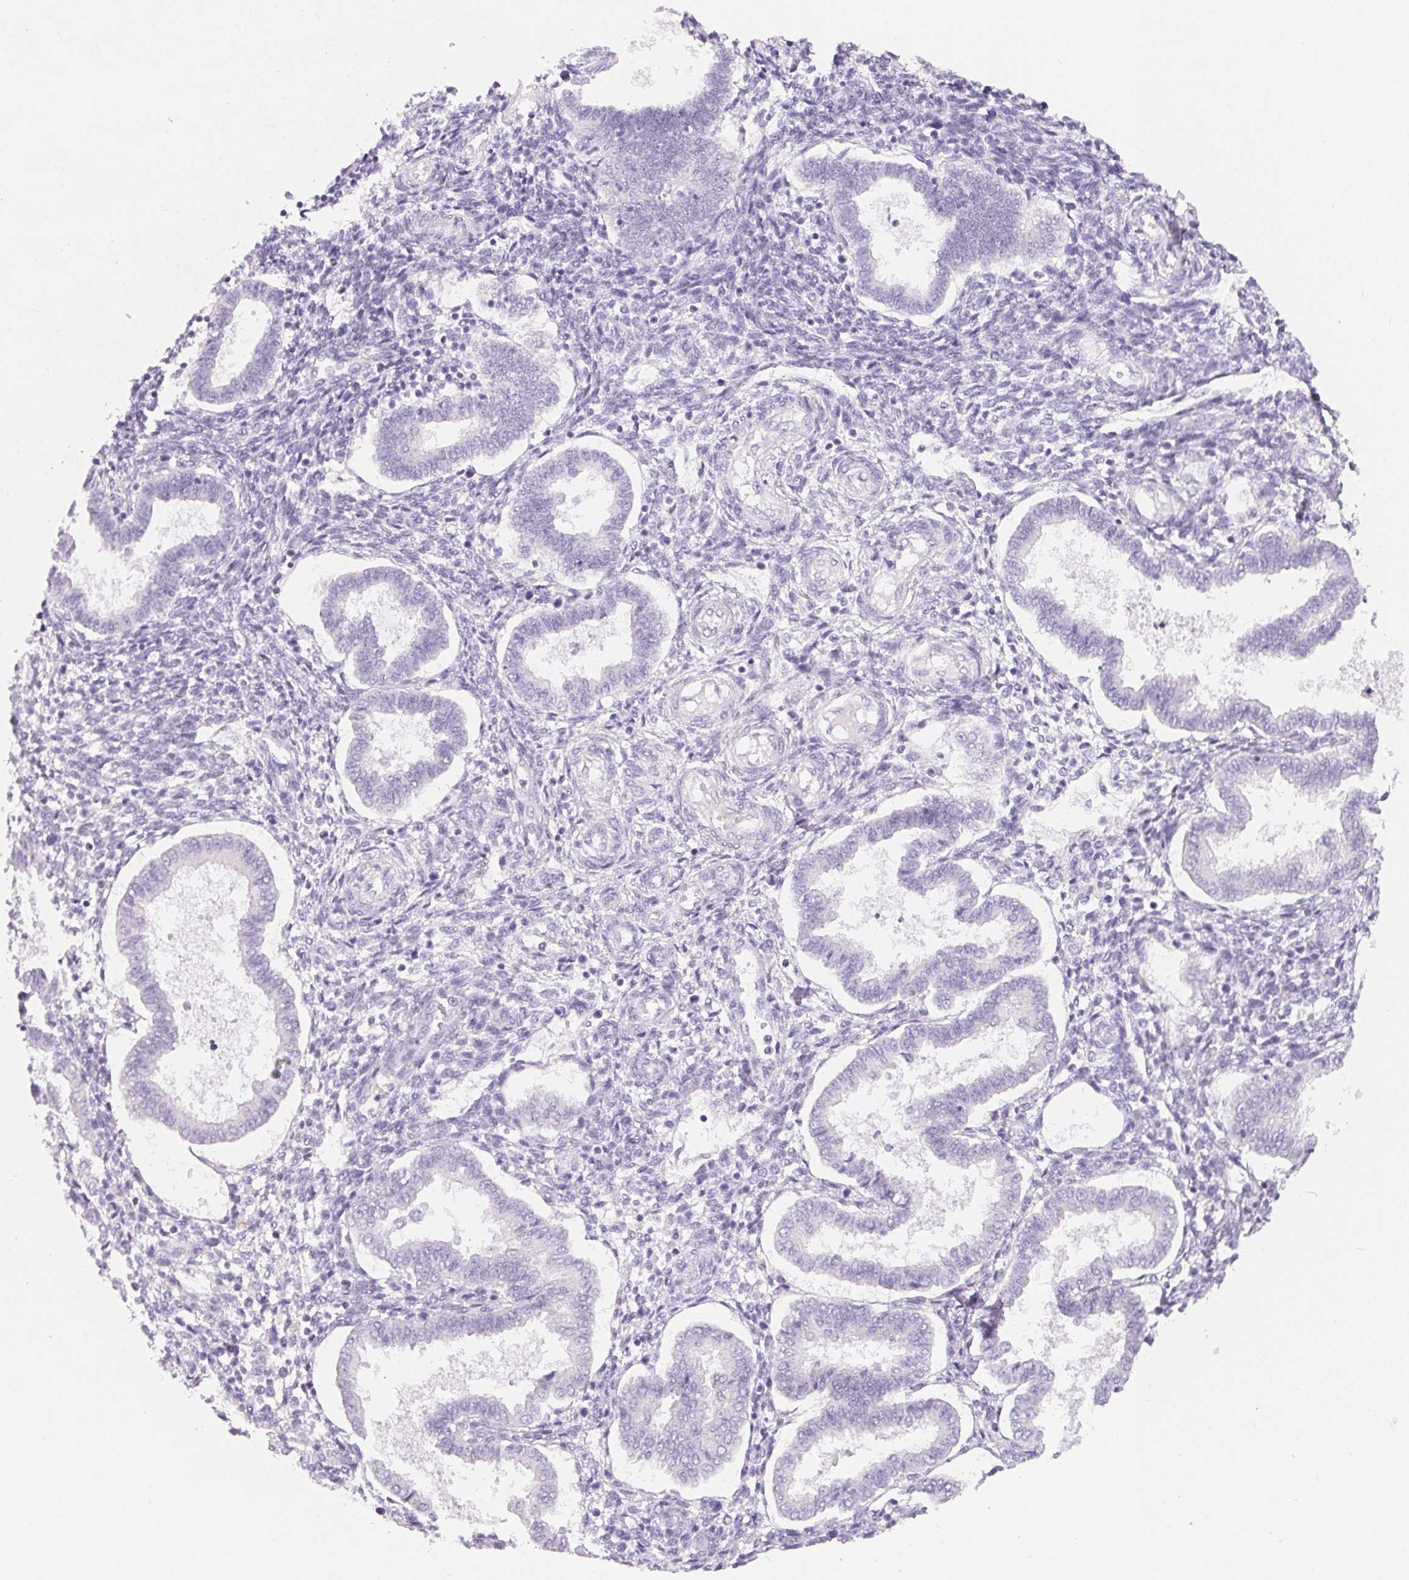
{"staining": {"intensity": "negative", "quantity": "none", "location": "none"}, "tissue": "endometrium", "cell_type": "Cells in endometrial stroma", "image_type": "normal", "snomed": [{"axis": "morphology", "description": "Normal tissue, NOS"}, {"axis": "topography", "description": "Endometrium"}], "caption": "Immunohistochemistry photomicrograph of normal endometrium: endometrium stained with DAB (3,3'-diaminobenzidine) shows no significant protein staining in cells in endometrial stroma. (DAB (3,3'-diaminobenzidine) immunohistochemistry (IHC) visualized using brightfield microscopy, high magnification).", "gene": "SPACA5B", "patient": {"sex": "female", "age": 24}}